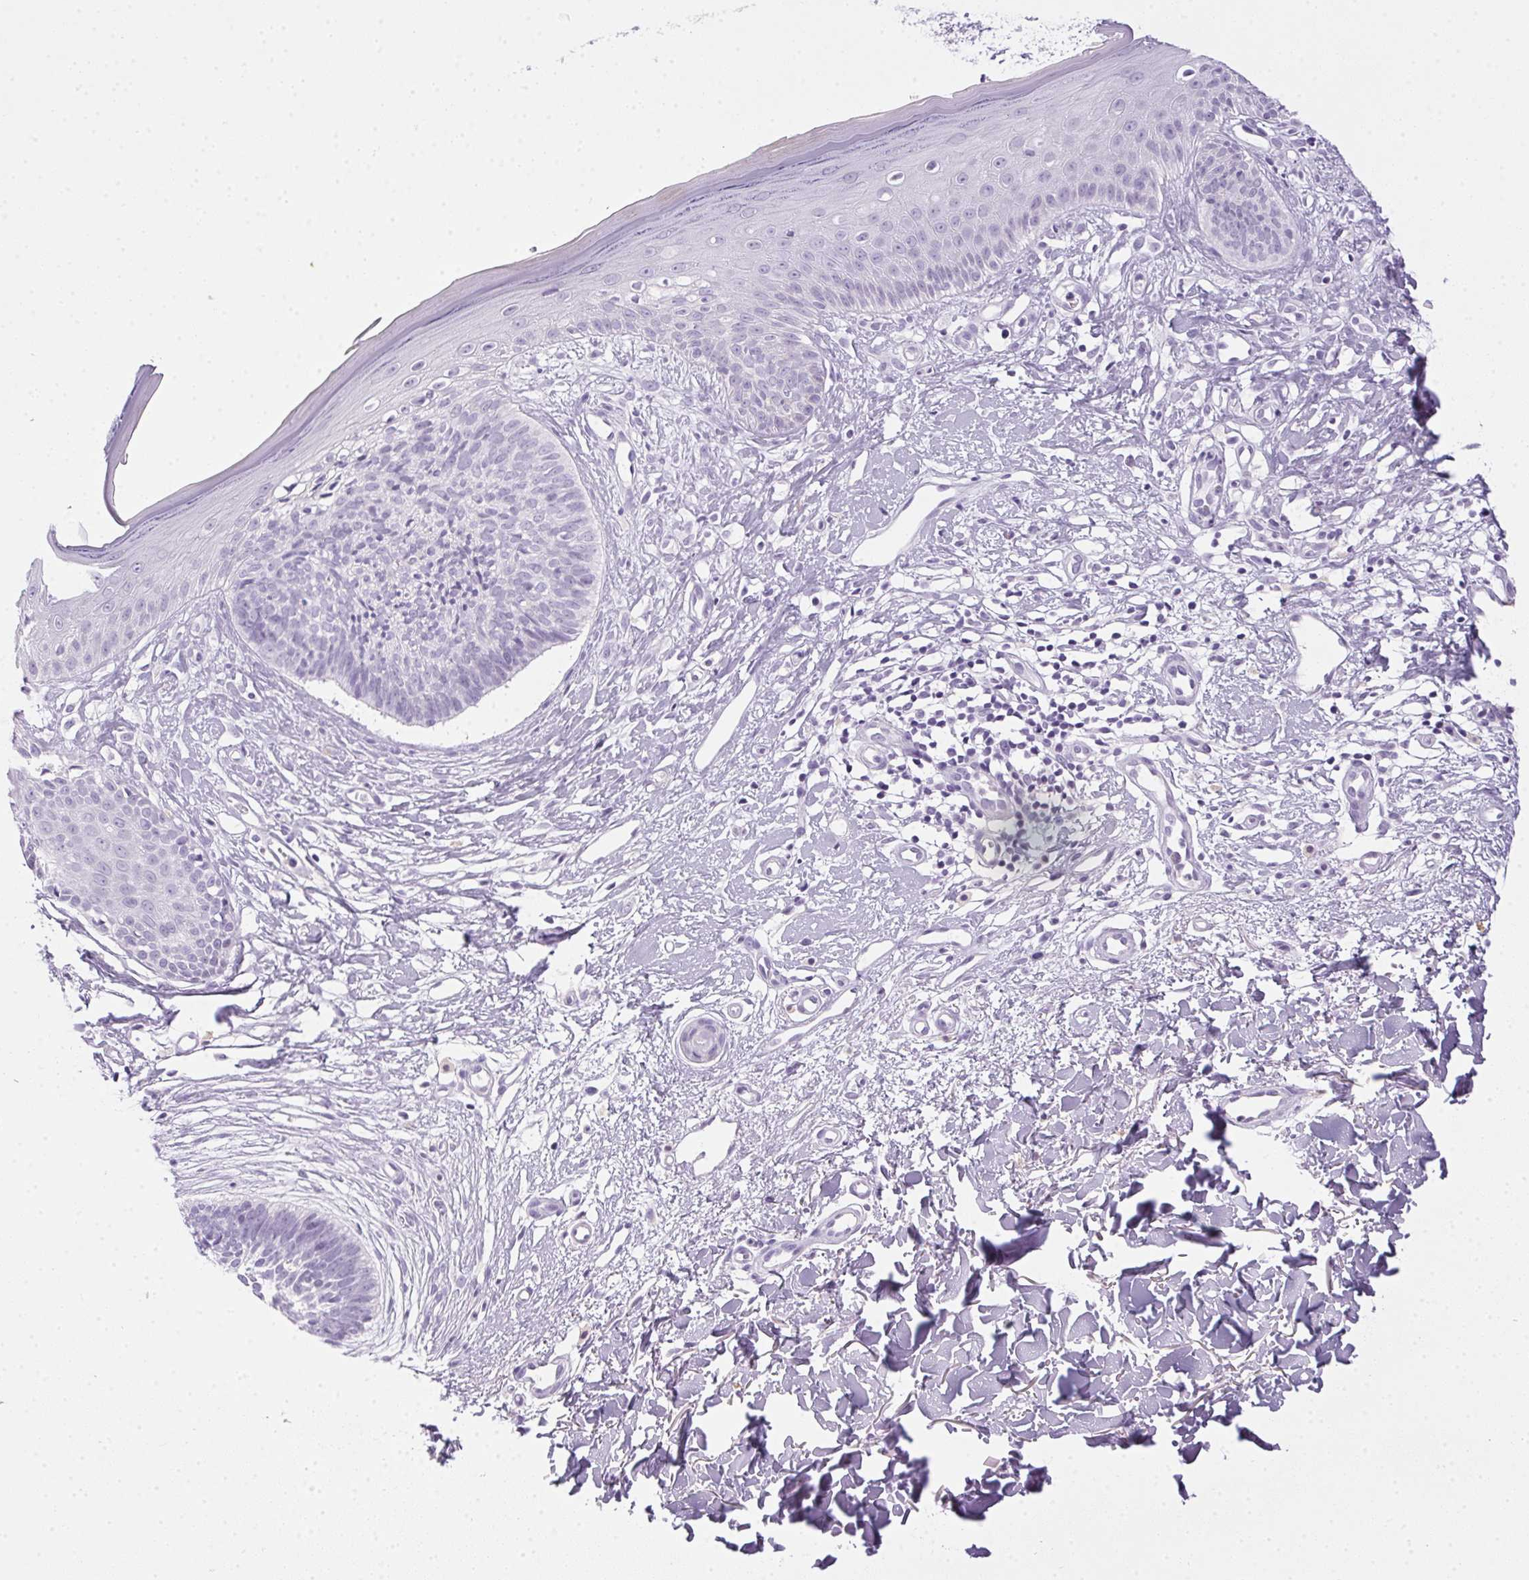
{"staining": {"intensity": "negative", "quantity": "none", "location": "none"}, "tissue": "skin cancer", "cell_type": "Tumor cells", "image_type": "cancer", "snomed": [{"axis": "morphology", "description": "Basal cell carcinoma"}, {"axis": "topography", "description": "Skin"}], "caption": "Tumor cells are negative for brown protein staining in skin cancer.", "gene": "POPDC2", "patient": {"sex": "male", "age": 51}}